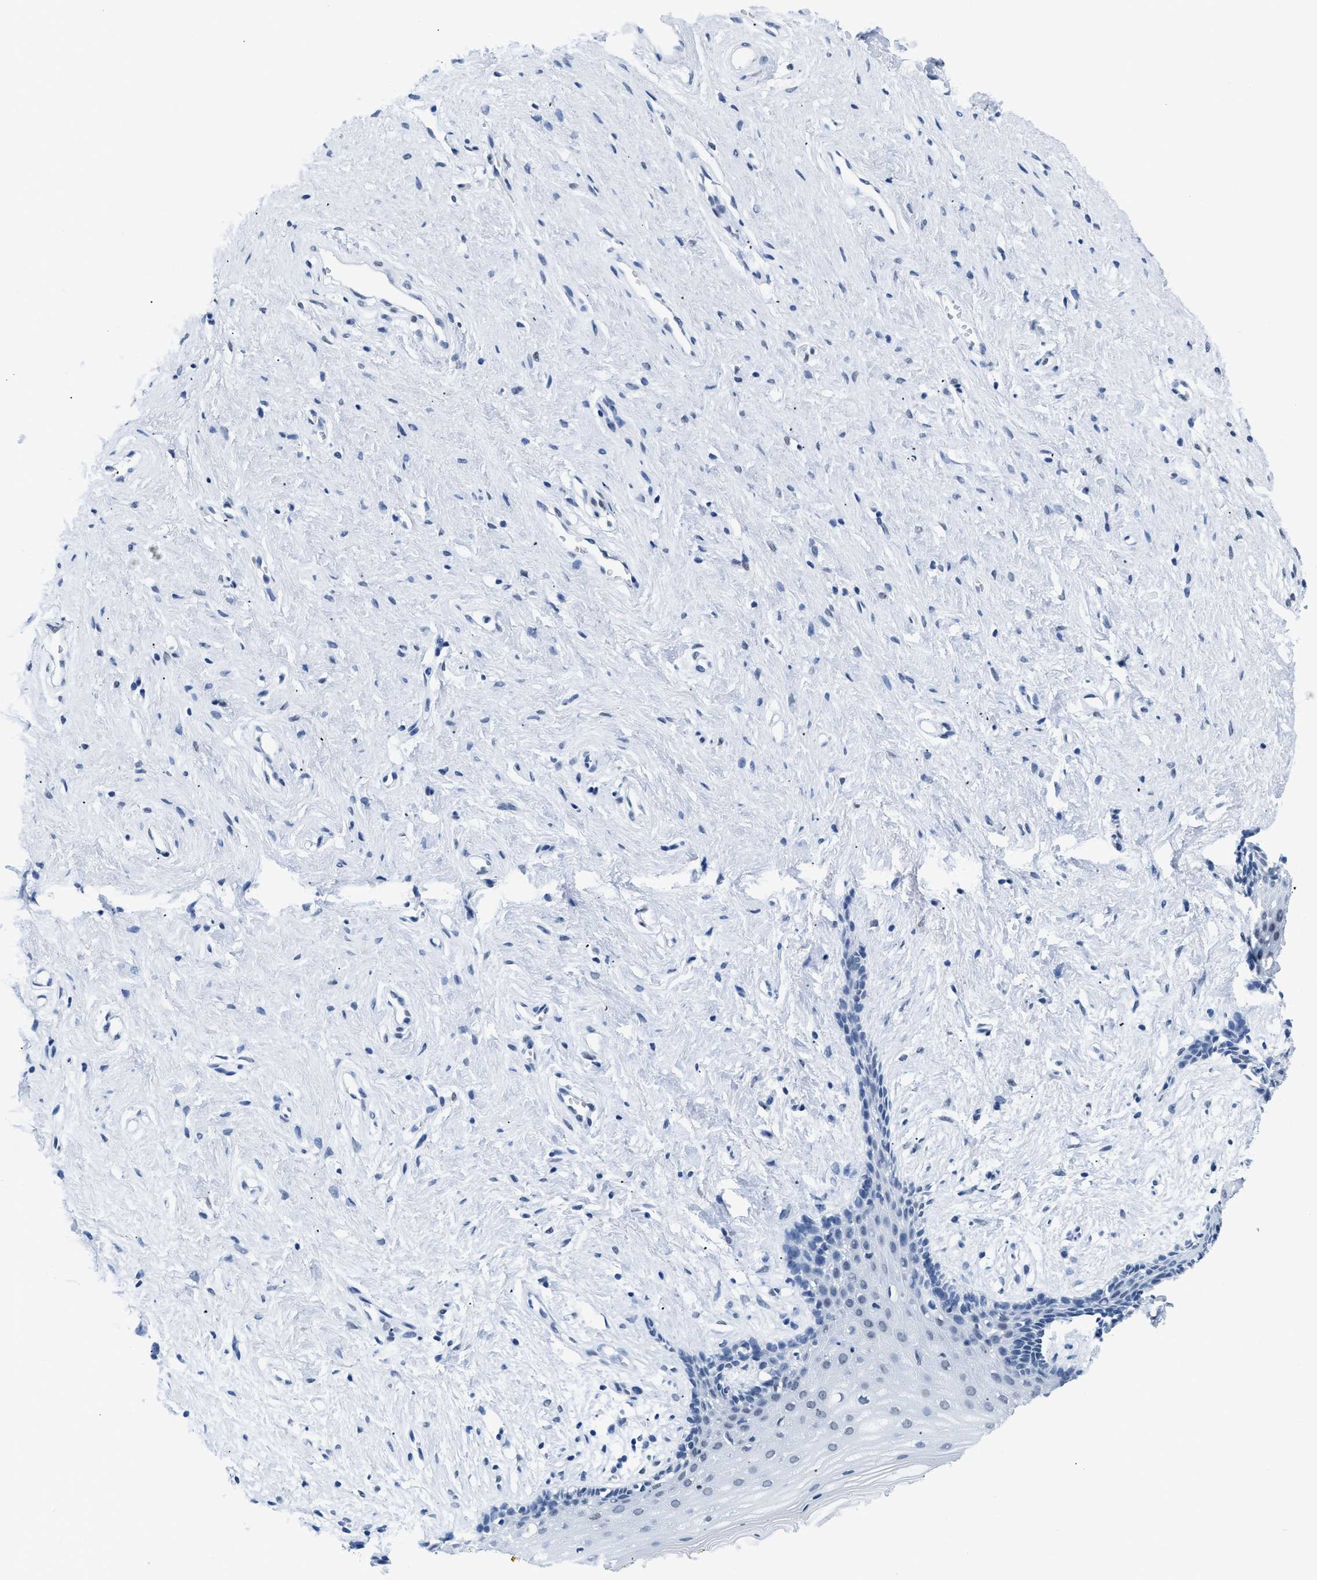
{"staining": {"intensity": "weak", "quantity": "<25%", "location": "nuclear"}, "tissue": "vagina", "cell_type": "Squamous epithelial cells", "image_type": "normal", "snomed": [{"axis": "morphology", "description": "Normal tissue, NOS"}, {"axis": "topography", "description": "Vagina"}], "caption": "This is an immunohistochemistry (IHC) histopathology image of unremarkable vagina. There is no expression in squamous epithelial cells.", "gene": "CTBP1", "patient": {"sex": "female", "age": 44}}